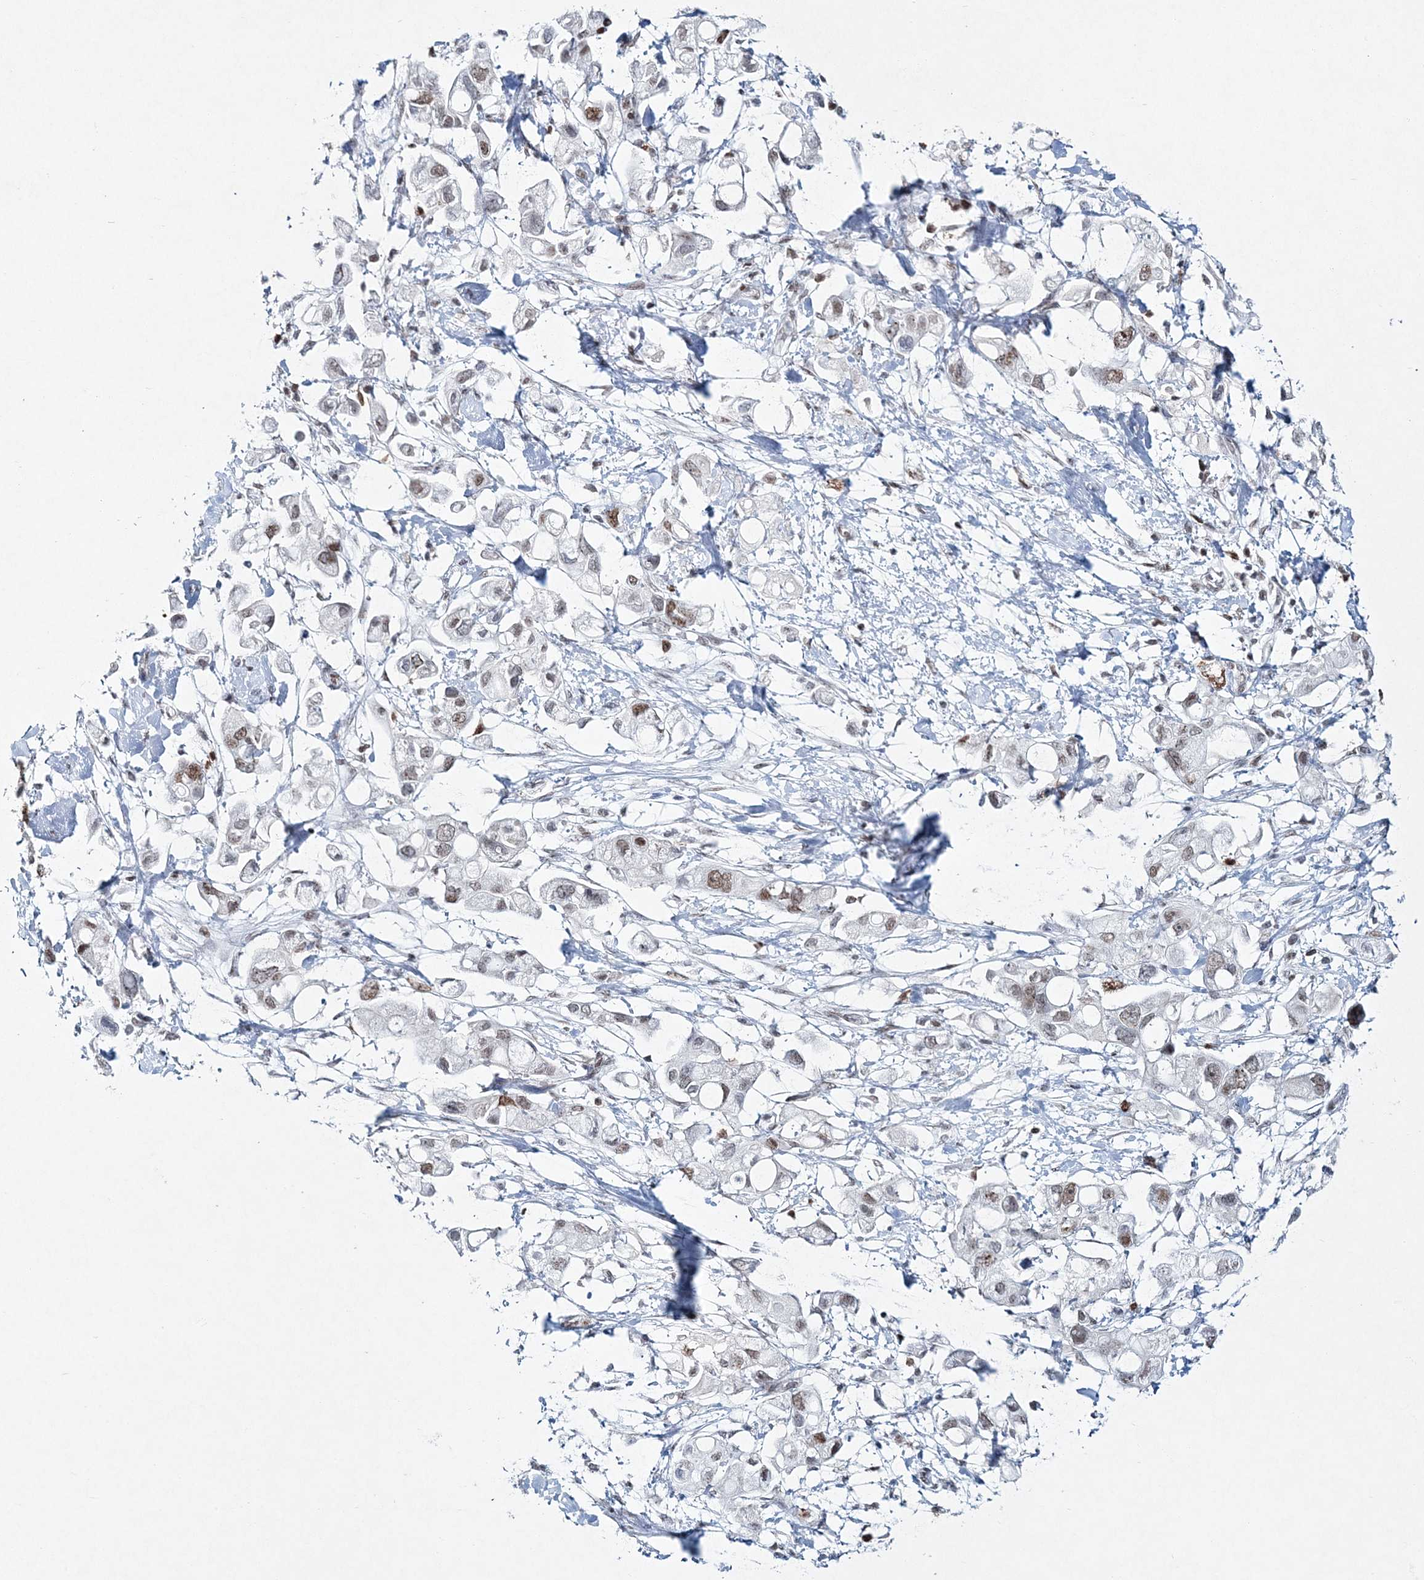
{"staining": {"intensity": "moderate", "quantity": "25%-75%", "location": "nuclear"}, "tissue": "pancreatic cancer", "cell_type": "Tumor cells", "image_type": "cancer", "snomed": [{"axis": "morphology", "description": "Adenocarcinoma, NOS"}, {"axis": "topography", "description": "Pancreas"}], "caption": "Human pancreatic cancer stained for a protein (brown) shows moderate nuclear positive positivity in about 25%-75% of tumor cells.", "gene": "LRRFIP2", "patient": {"sex": "female", "age": 56}}